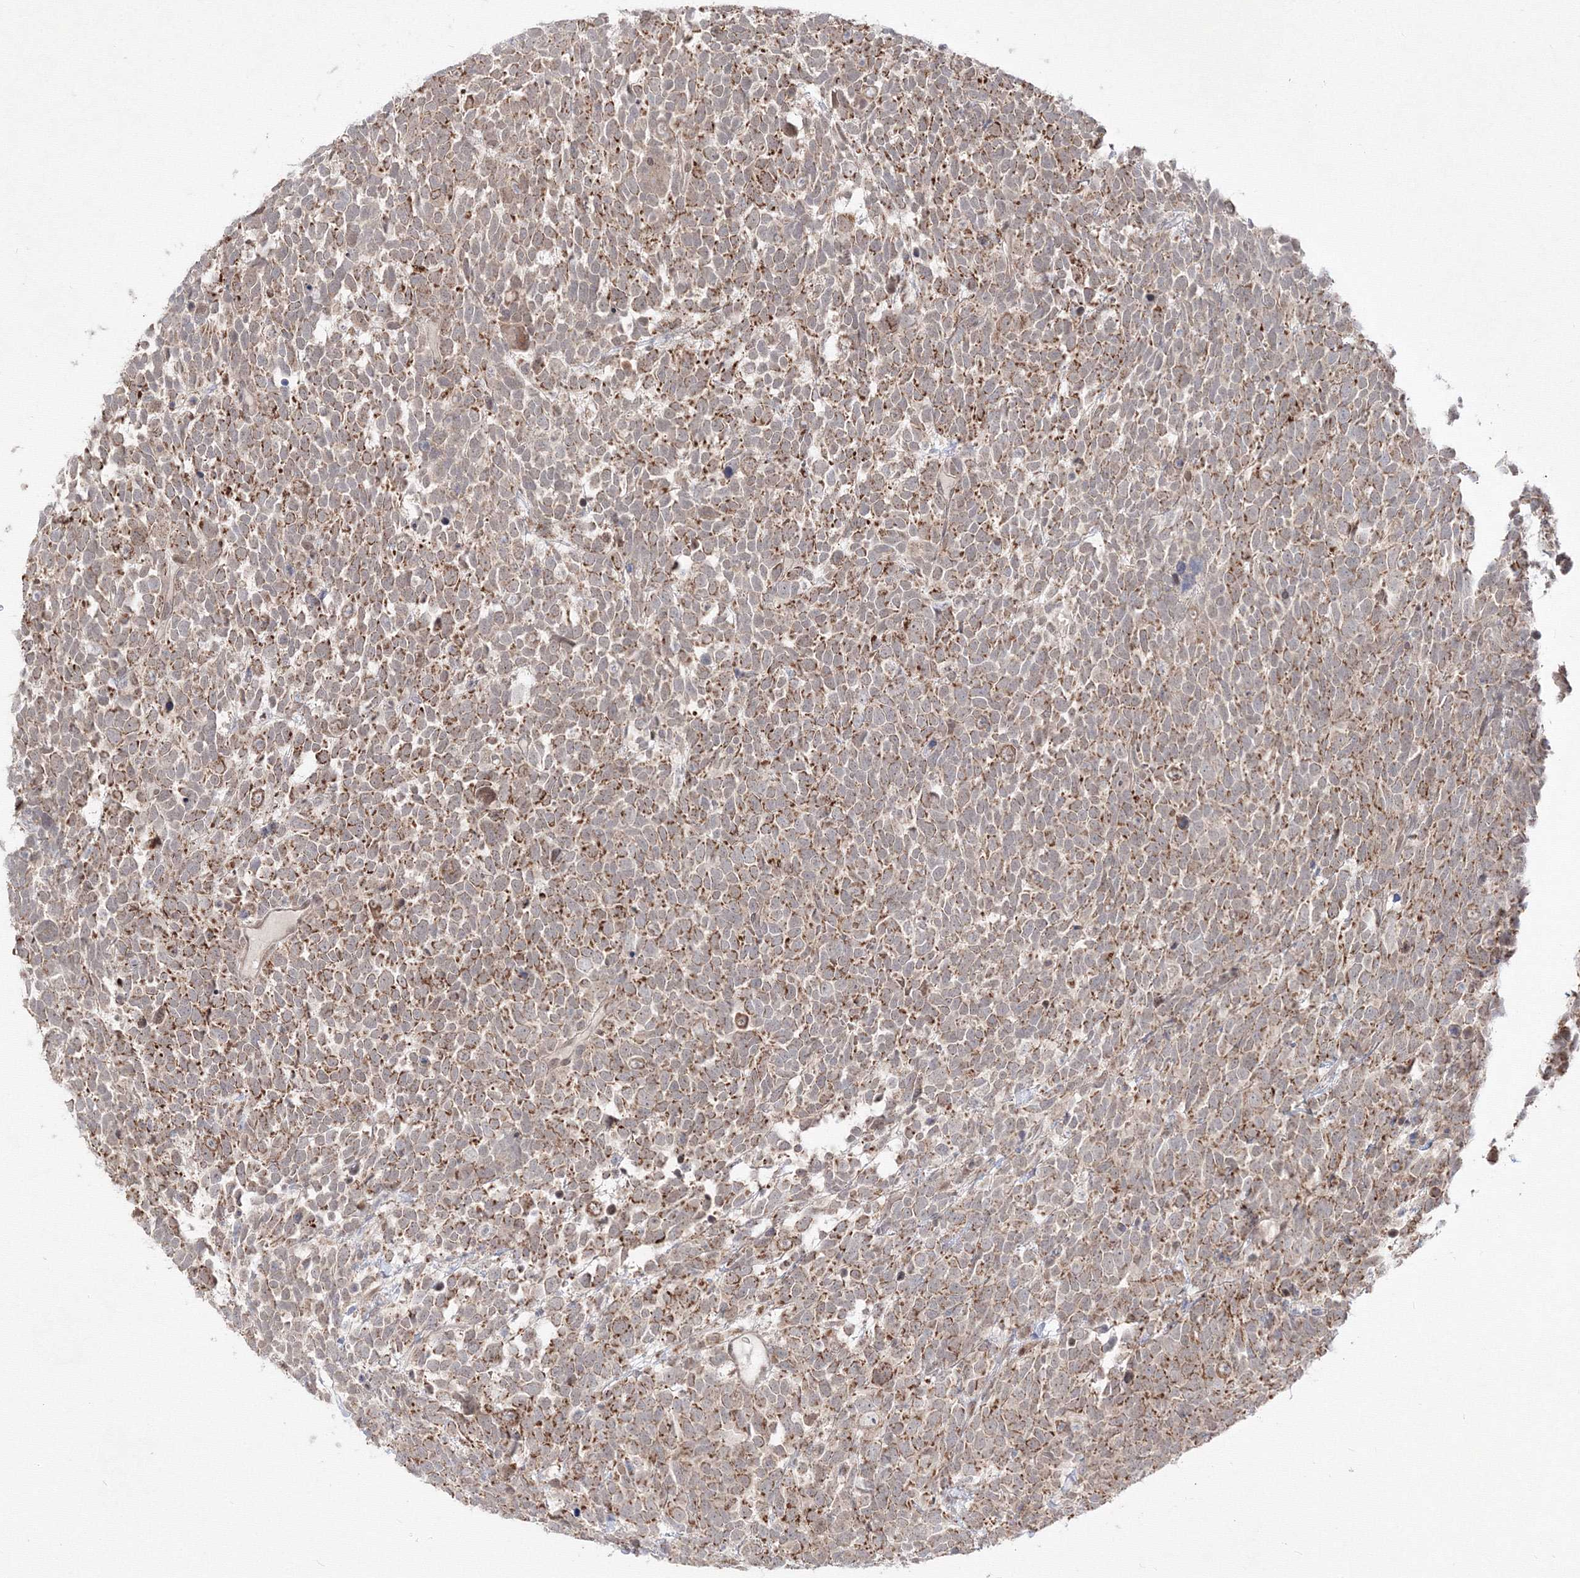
{"staining": {"intensity": "moderate", "quantity": ">75%", "location": "cytoplasmic/membranous"}, "tissue": "urothelial cancer", "cell_type": "Tumor cells", "image_type": "cancer", "snomed": [{"axis": "morphology", "description": "Urothelial carcinoma, High grade"}, {"axis": "topography", "description": "Urinary bladder"}], "caption": "High-grade urothelial carcinoma stained for a protein exhibits moderate cytoplasmic/membranous positivity in tumor cells.", "gene": "COPS4", "patient": {"sex": "female", "age": 82}}